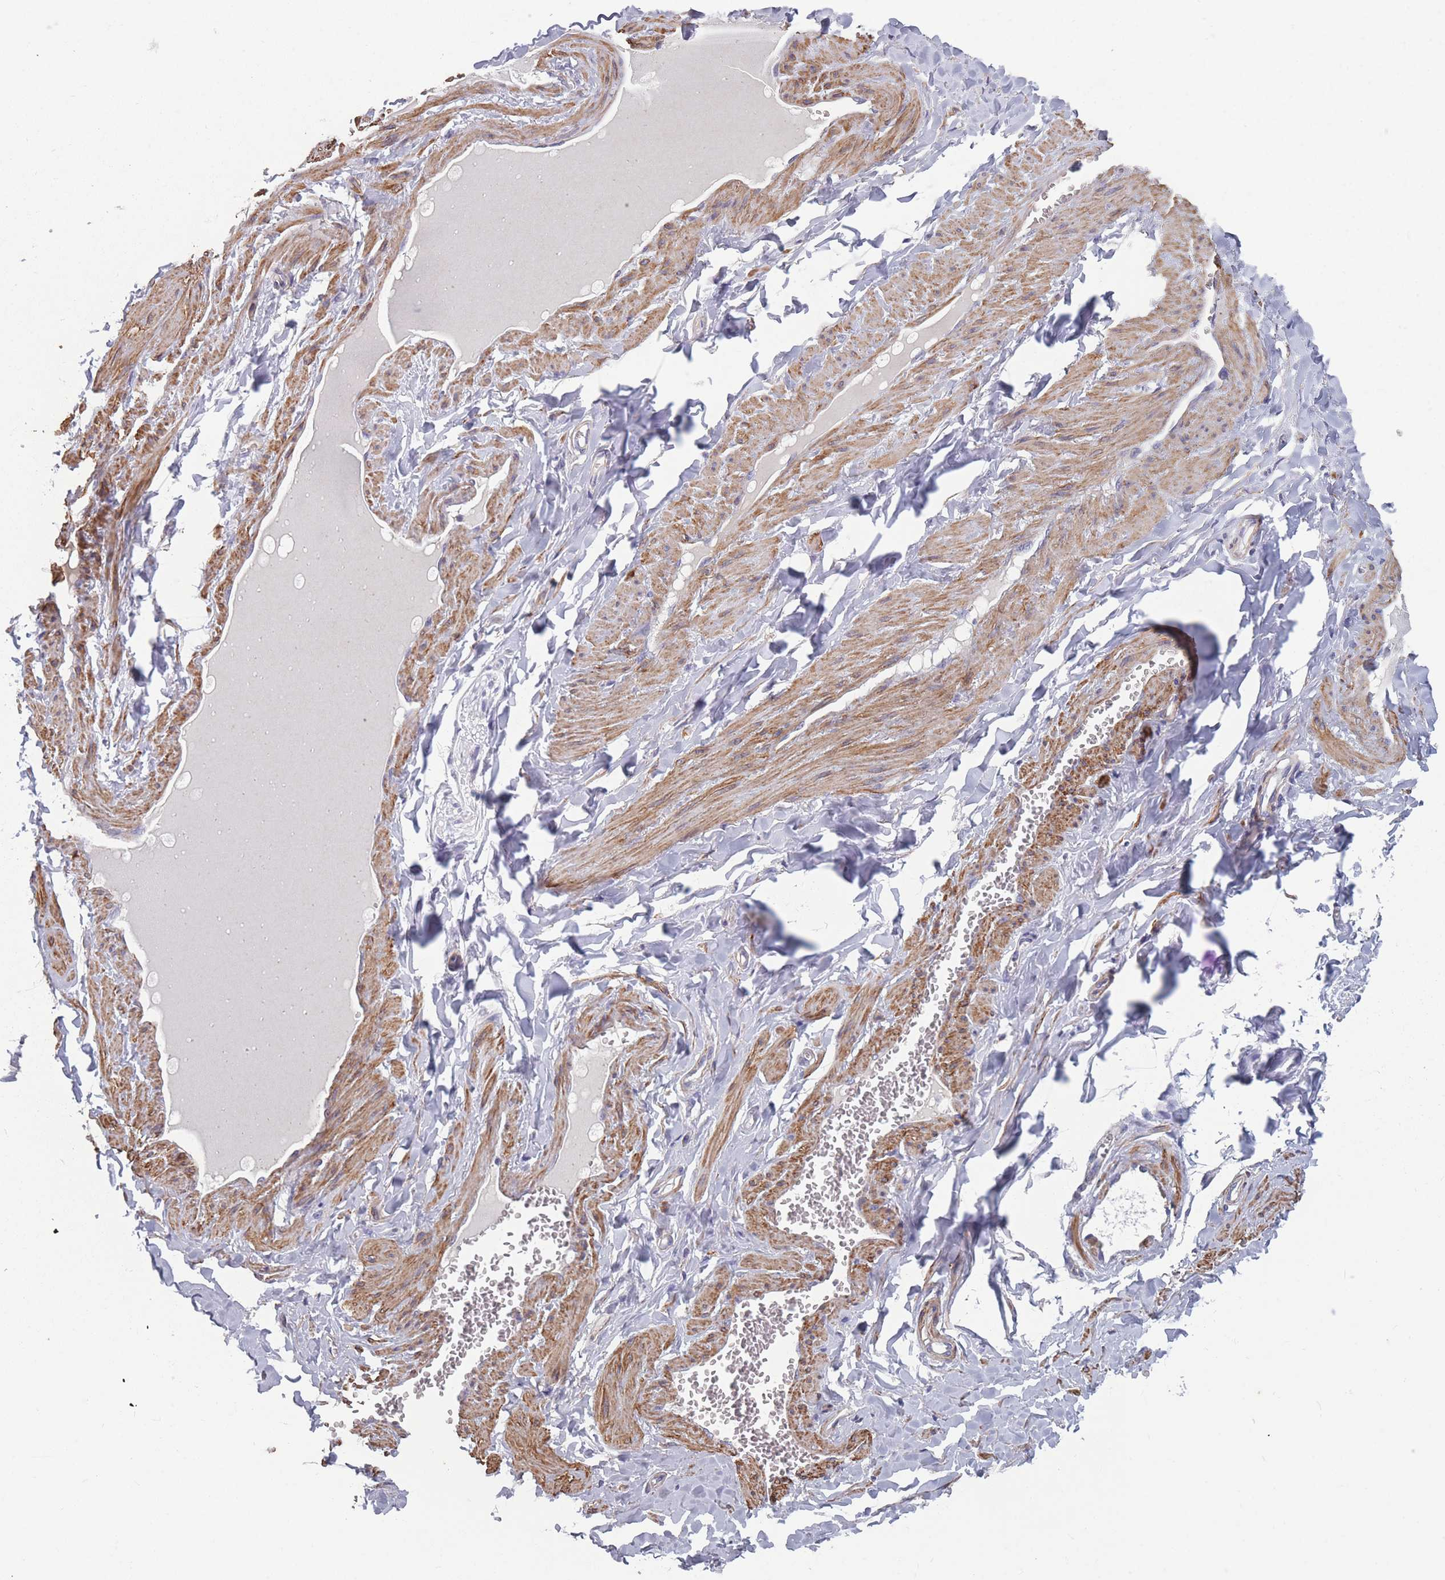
{"staining": {"intensity": "negative", "quantity": "none", "location": "none"}, "tissue": "adipose tissue", "cell_type": "Adipocytes", "image_type": "normal", "snomed": [{"axis": "morphology", "description": "Normal tissue, NOS"}, {"axis": "topography", "description": "Soft tissue"}, {"axis": "topography", "description": "Adipose tissue"}, {"axis": "topography", "description": "Vascular tissue"}, {"axis": "topography", "description": "Peripheral nerve tissue"}], "caption": "A photomicrograph of adipose tissue stained for a protein reveals no brown staining in adipocytes. (DAB (3,3'-diaminobenzidine) IHC, high magnification).", "gene": "TOMM40L", "patient": {"sex": "male", "age": 46}}